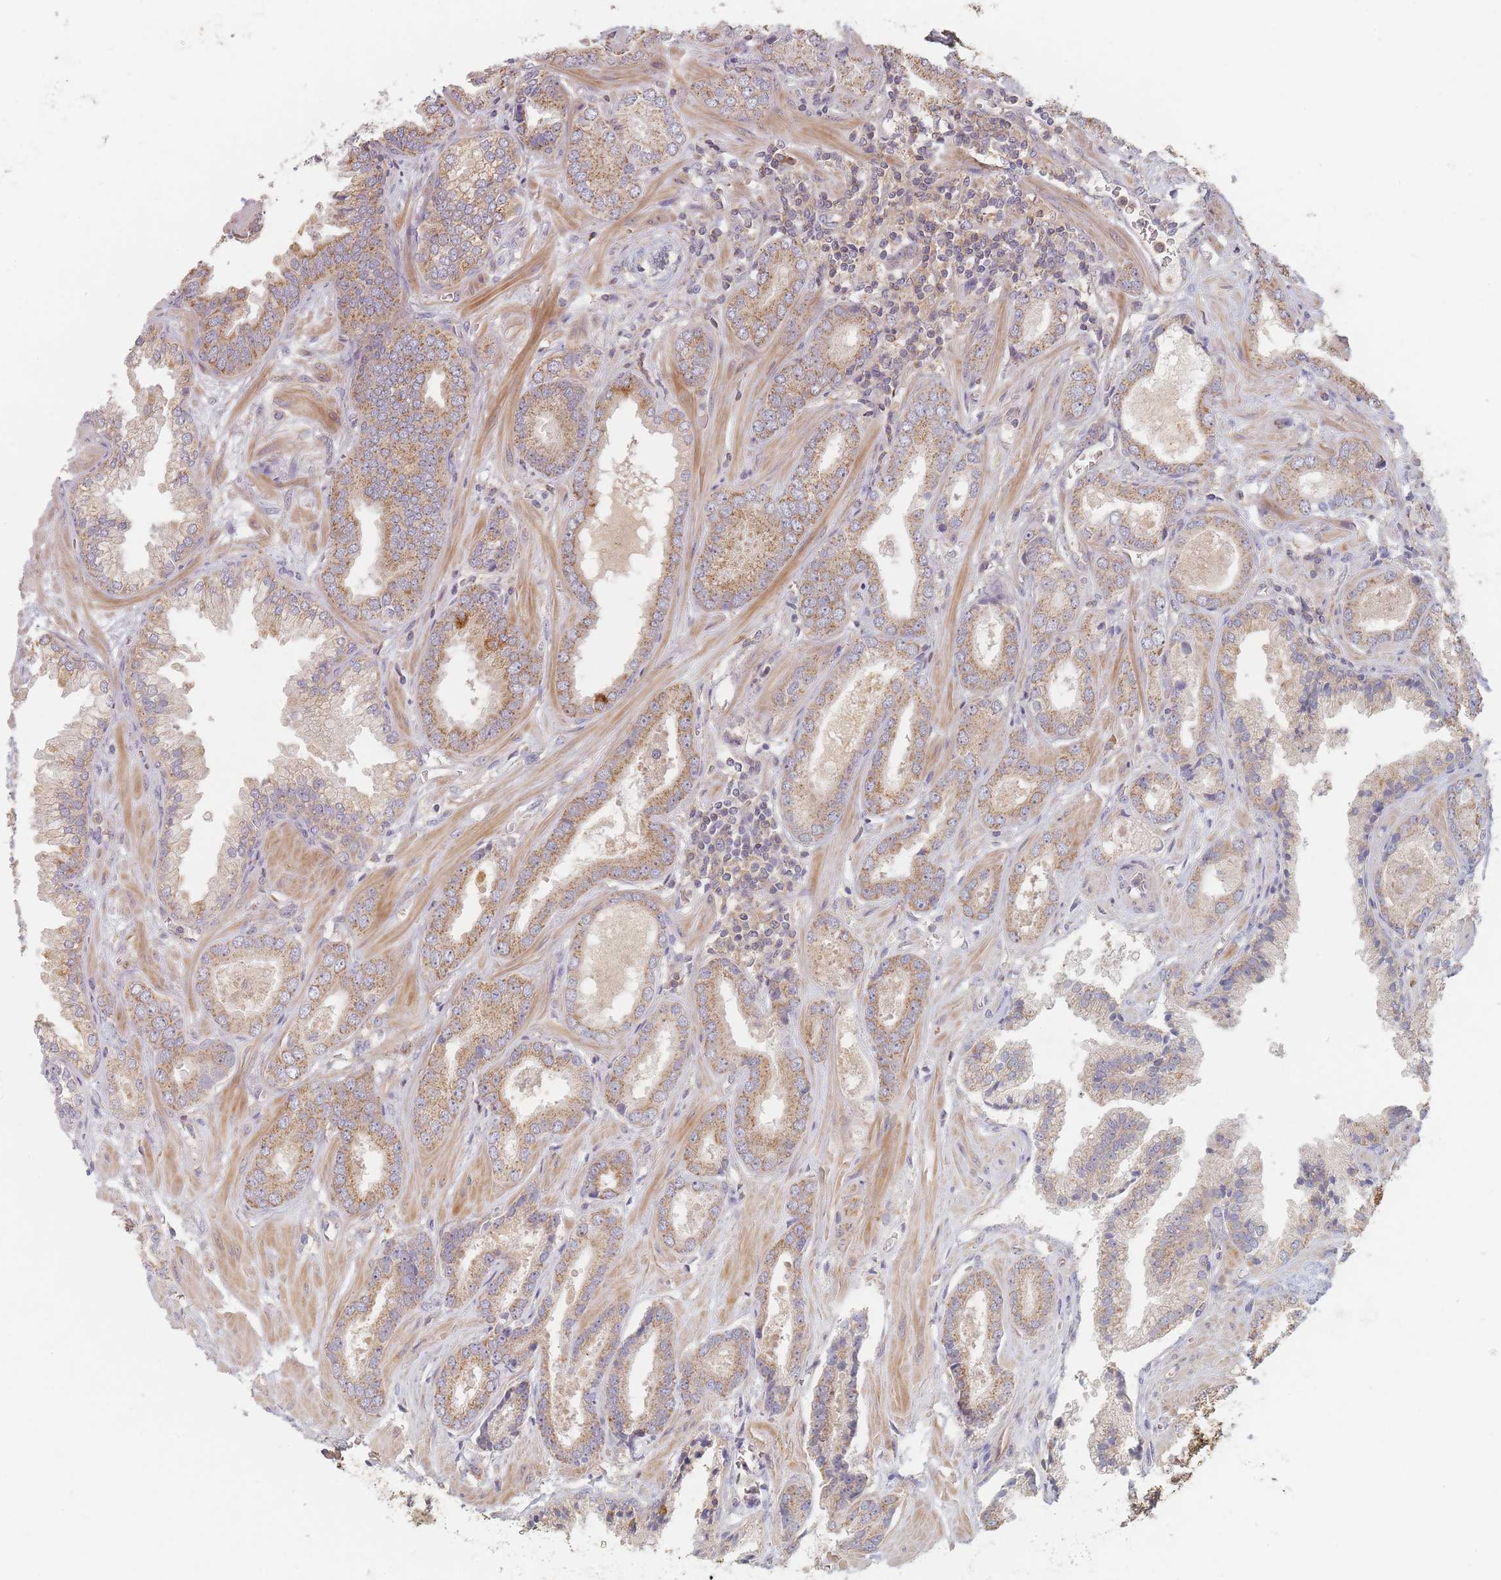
{"staining": {"intensity": "moderate", "quantity": "25%-75%", "location": "cytoplasmic/membranous"}, "tissue": "prostate cancer", "cell_type": "Tumor cells", "image_type": "cancer", "snomed": [{"axis": "morphology", "description": "Adenocarcinoma, Low grade"}, {"axis": "topography", "description": "Prostate"}], "caption": "Immunohistochemical staining of human prostate cancer (adenocarcinoma (low-grade)) exhibits medium levels of moderate cytoplasmic/membranous staining in approximately 25%-75% of tumor cells. (Brightfield microscopy of DAB IHC at high magnification).", "gene": "SLC35F3", "patient": {"sex": "male", "age": 60}}